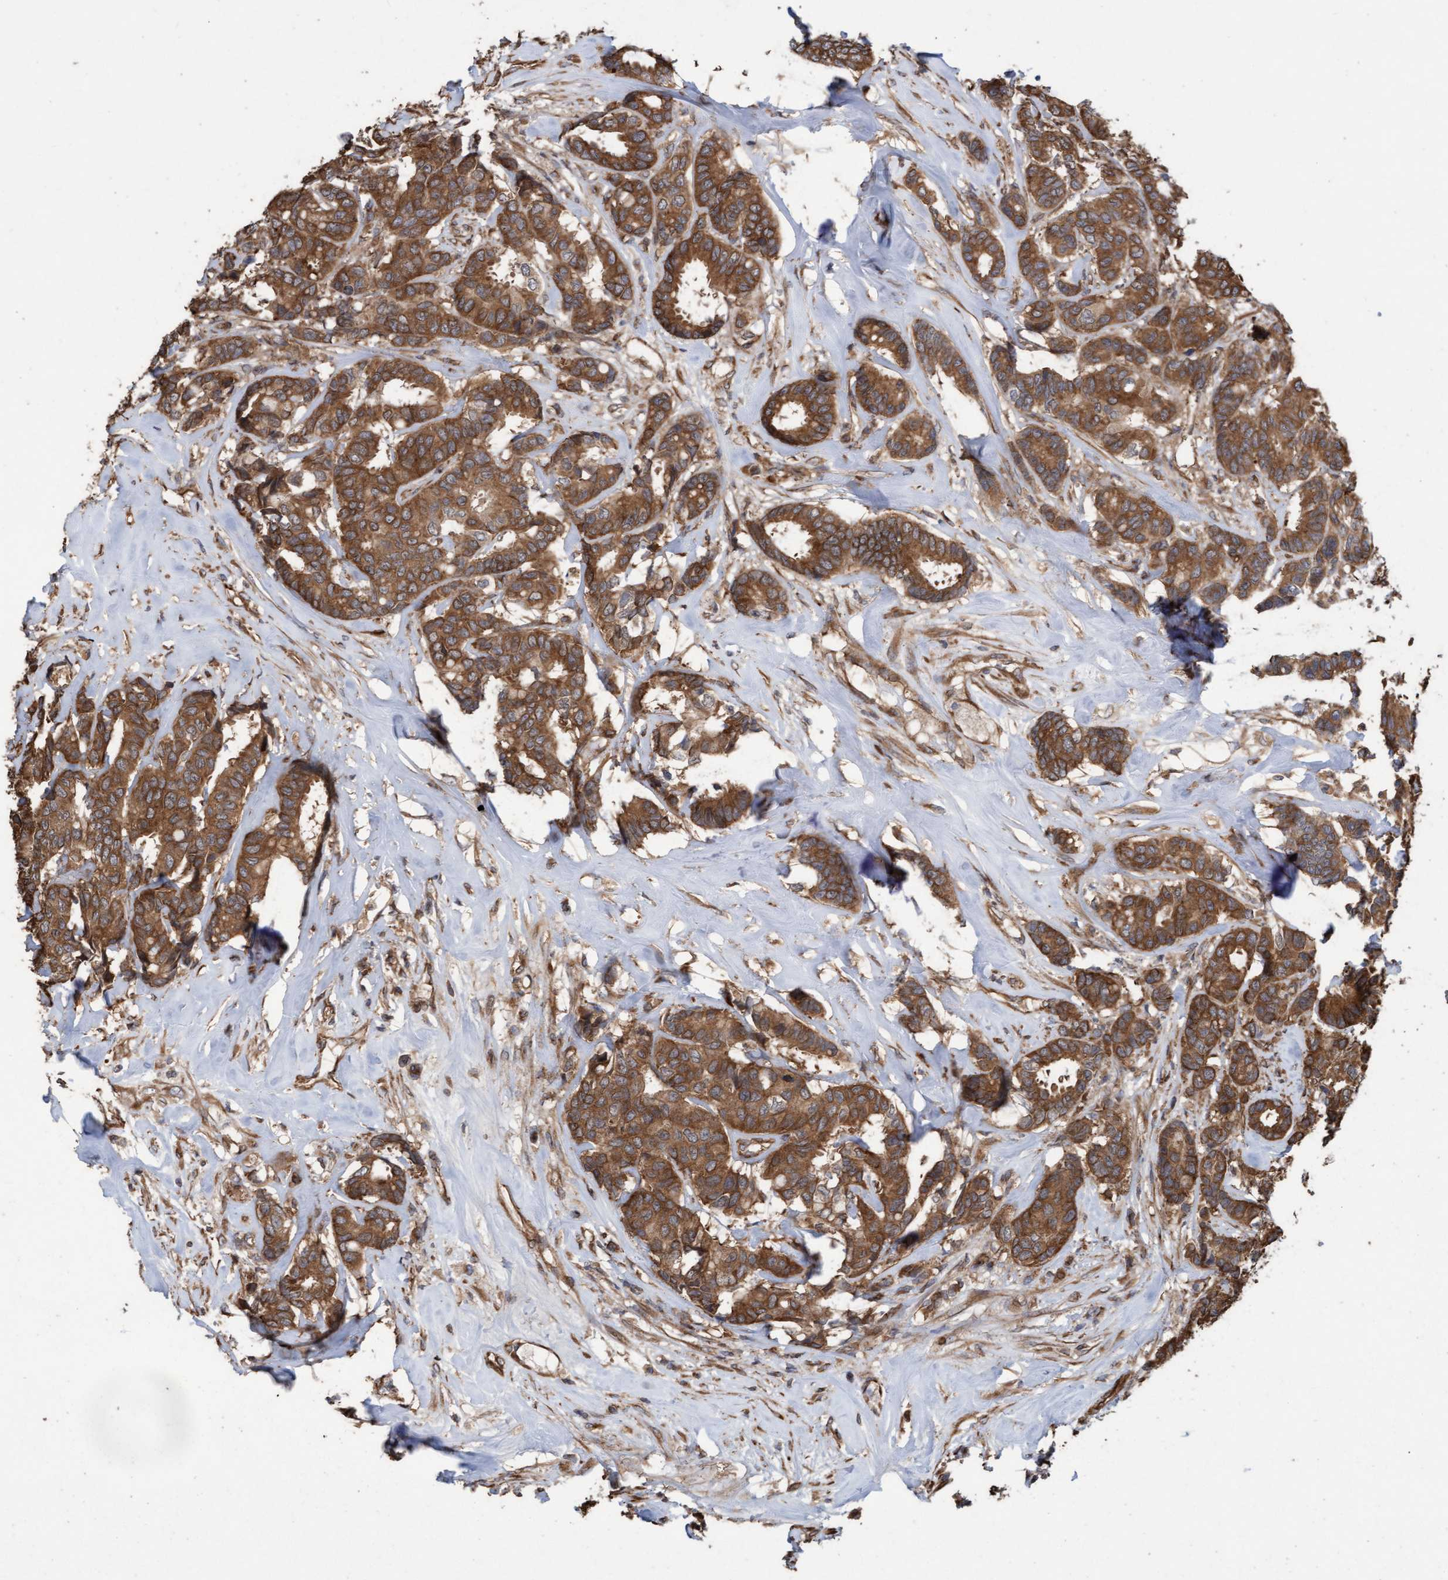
{"staining": {"intensity": "strong", "quantity": ">75%", "location": "cytoplasmic/membranous"}, "tissue": "breast cancer", "cell_type": "Tumor cells", "image_type": "cancer", "snomed": [{"axis": "morphology", "description": "Duct carcinoma"}, {"axis": "topography", "description": "Breast"}], "caption": "Protein staining of breast cancer tissue demonstrates strong cytoplasmic/membranous positivity in approximately >75% of tumor cells.", "gene": "CDC42EP4", "patient": {"sex": "female", "age": 87}}